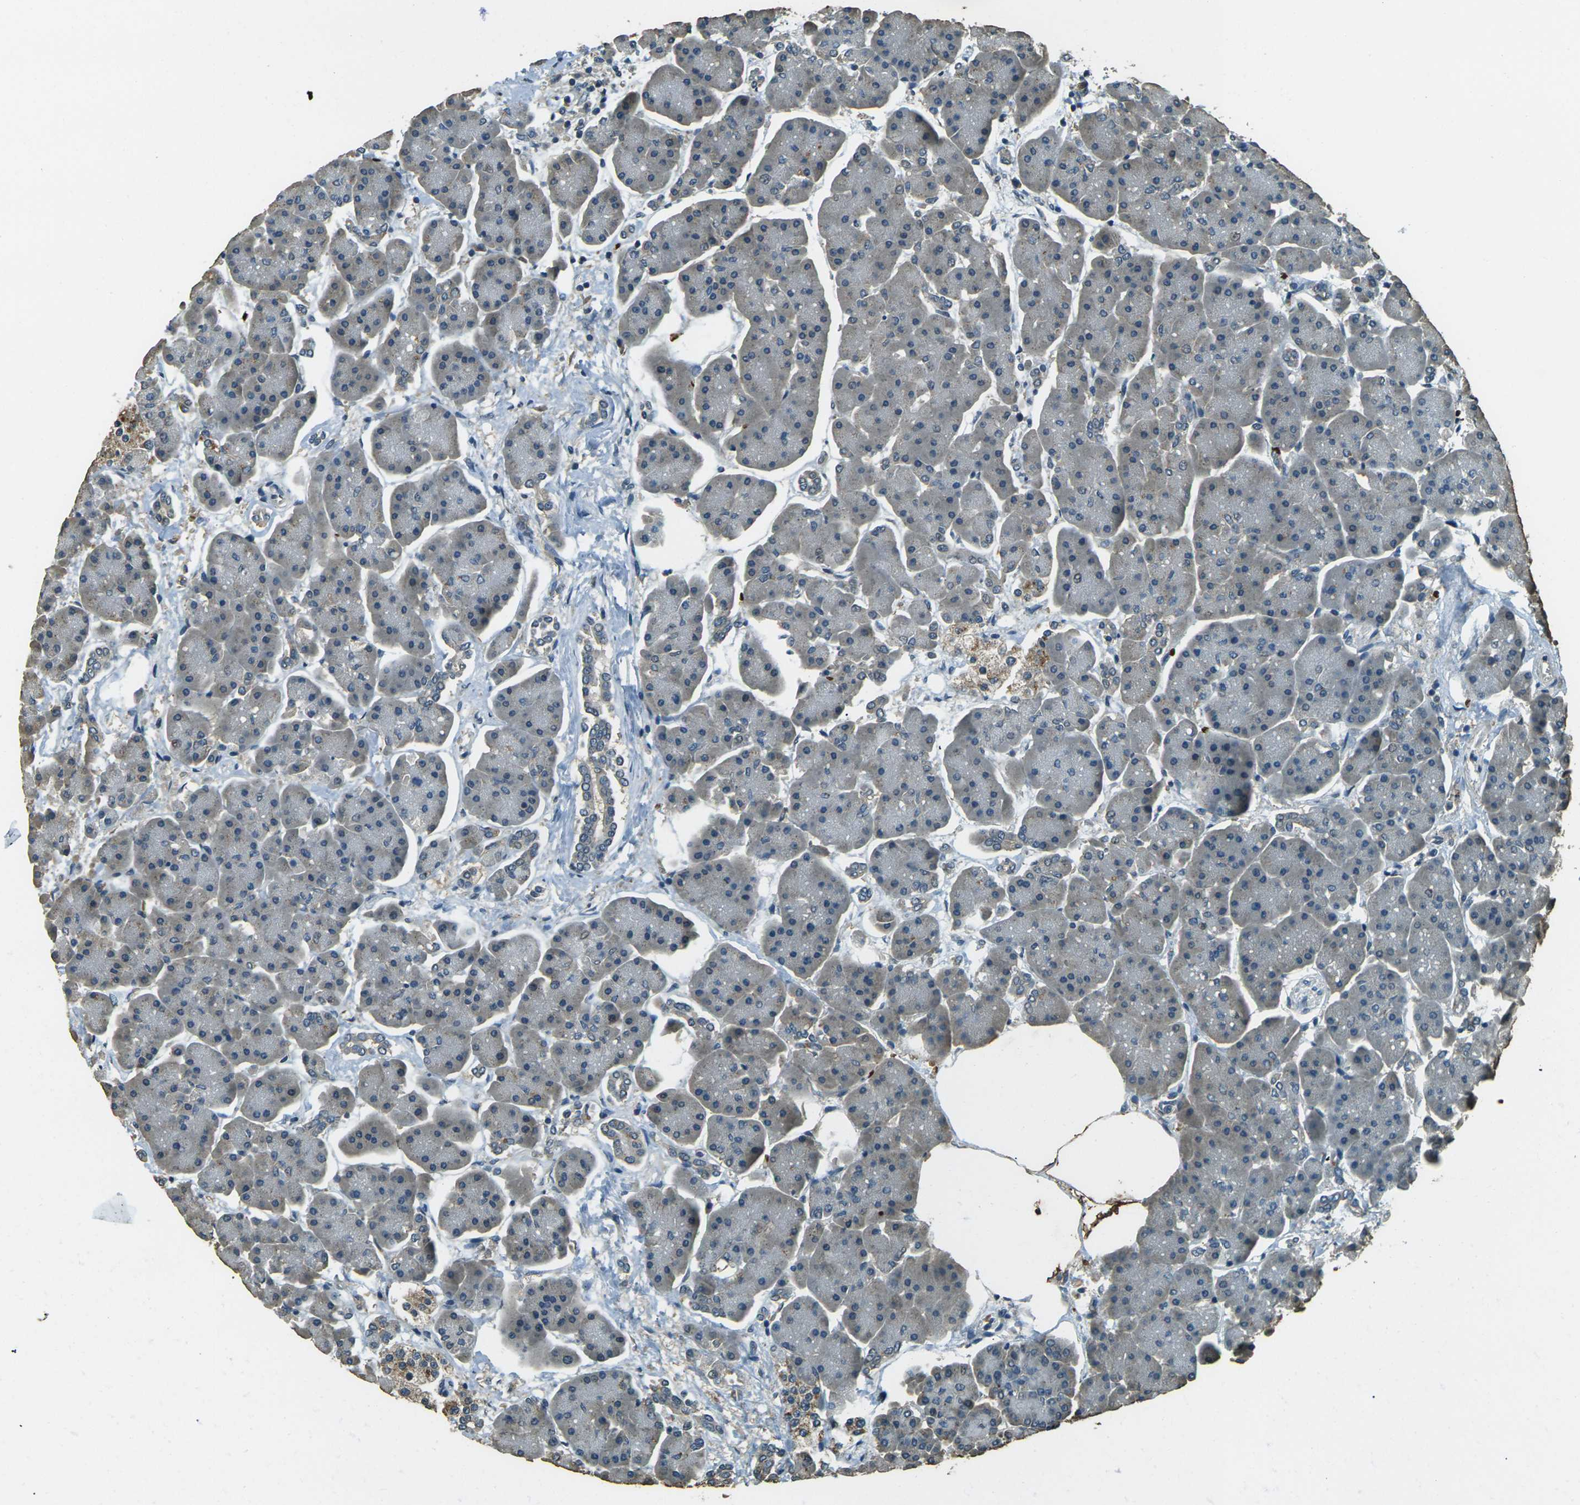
{"staining": {"intensity": "moderate", "quantity": "25%-75%", "location": "cytoplasmic/membranous"}, "tissue": "pancreas", "cell_type": "Exocrine glandular cells", "image_type": "normal", "snomed": [{"axis": "morphology", "description": "Normal tissue, NOS"}, {"axis": "topography", "description": "Pancreas"}], "caption": "Benign pancreas shows moderate cytoplasmic/membranous expression in approximately 25%-75% of exocrine glandular cells, visualized by immunohistochemistry. The staining was performed using DAB (3,3'-diaminobenzidine), with brown indicating positive protein expression. Nuclei are stained blue with hematoxylin.", "gene": "TOR1A", "patient": {"sex": "female", "age": 70}}